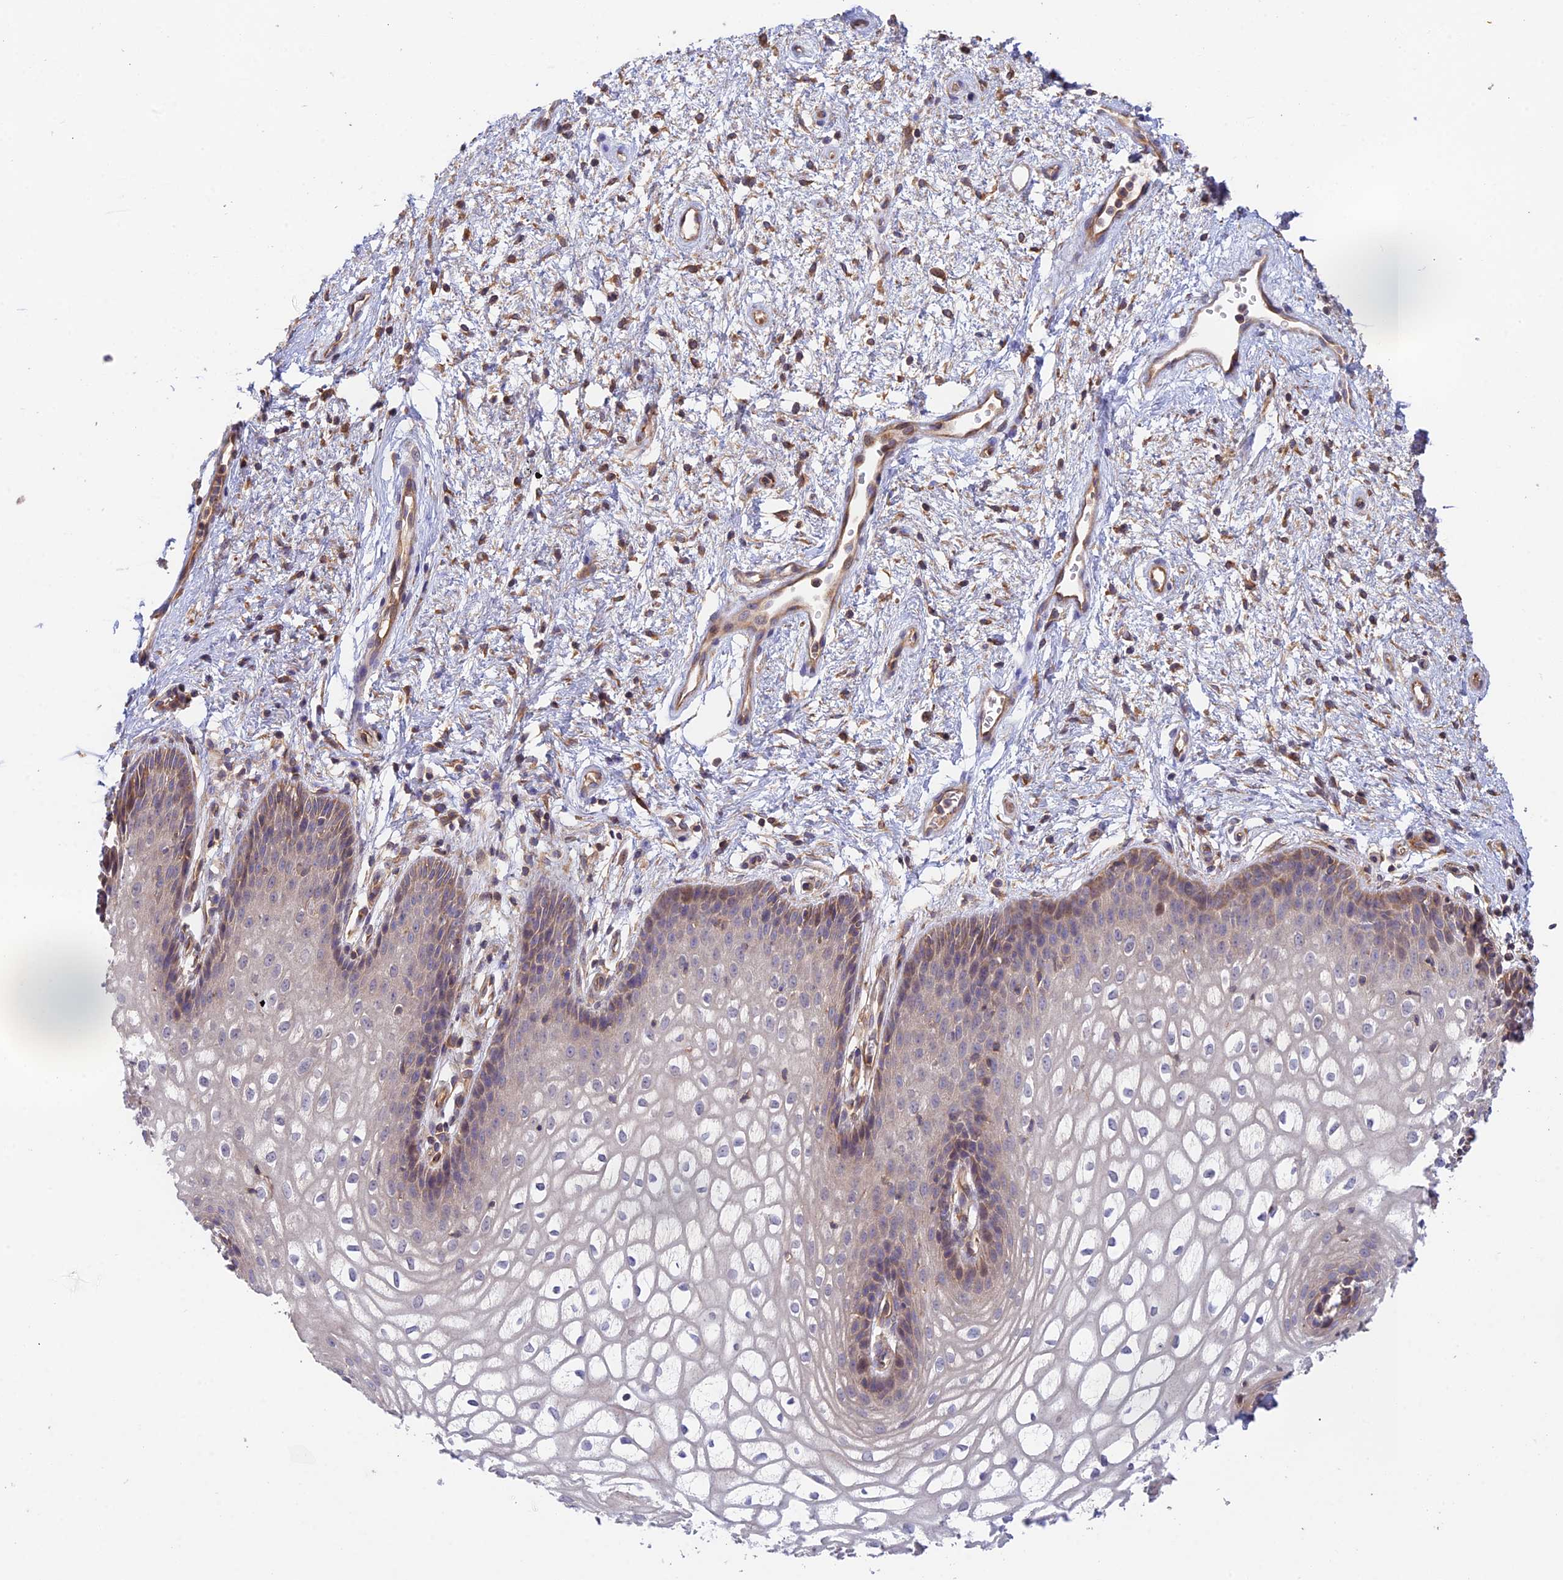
{"staining": {"intensity": "weak", "quantity": "25%-75%", "location": "cytoplasmic/membranous"}, "tissue": "vagina", "cell_type": "Squamous epithelial cells", "image_type": "normal", "snomed": [{"axis": "morphology", "description": "Normal tissue, NOS"}, {"axis": "topography", "description": "Vagina"}], "caption": "Immunohistochemistry staining of benign vagina, which demonstrates low levels of weak cytoplasmic/membranous staining in about 25%-75% of squamous epithelial cells indicating weak cytoplasmic/membranous protein staining. The staining was performed using DAB (brown) for protein detection and nuclei were counterstained in hematoxylin (blue).", "gene": "MYO9A", "patient": {"sex": "female", "age": 34}}